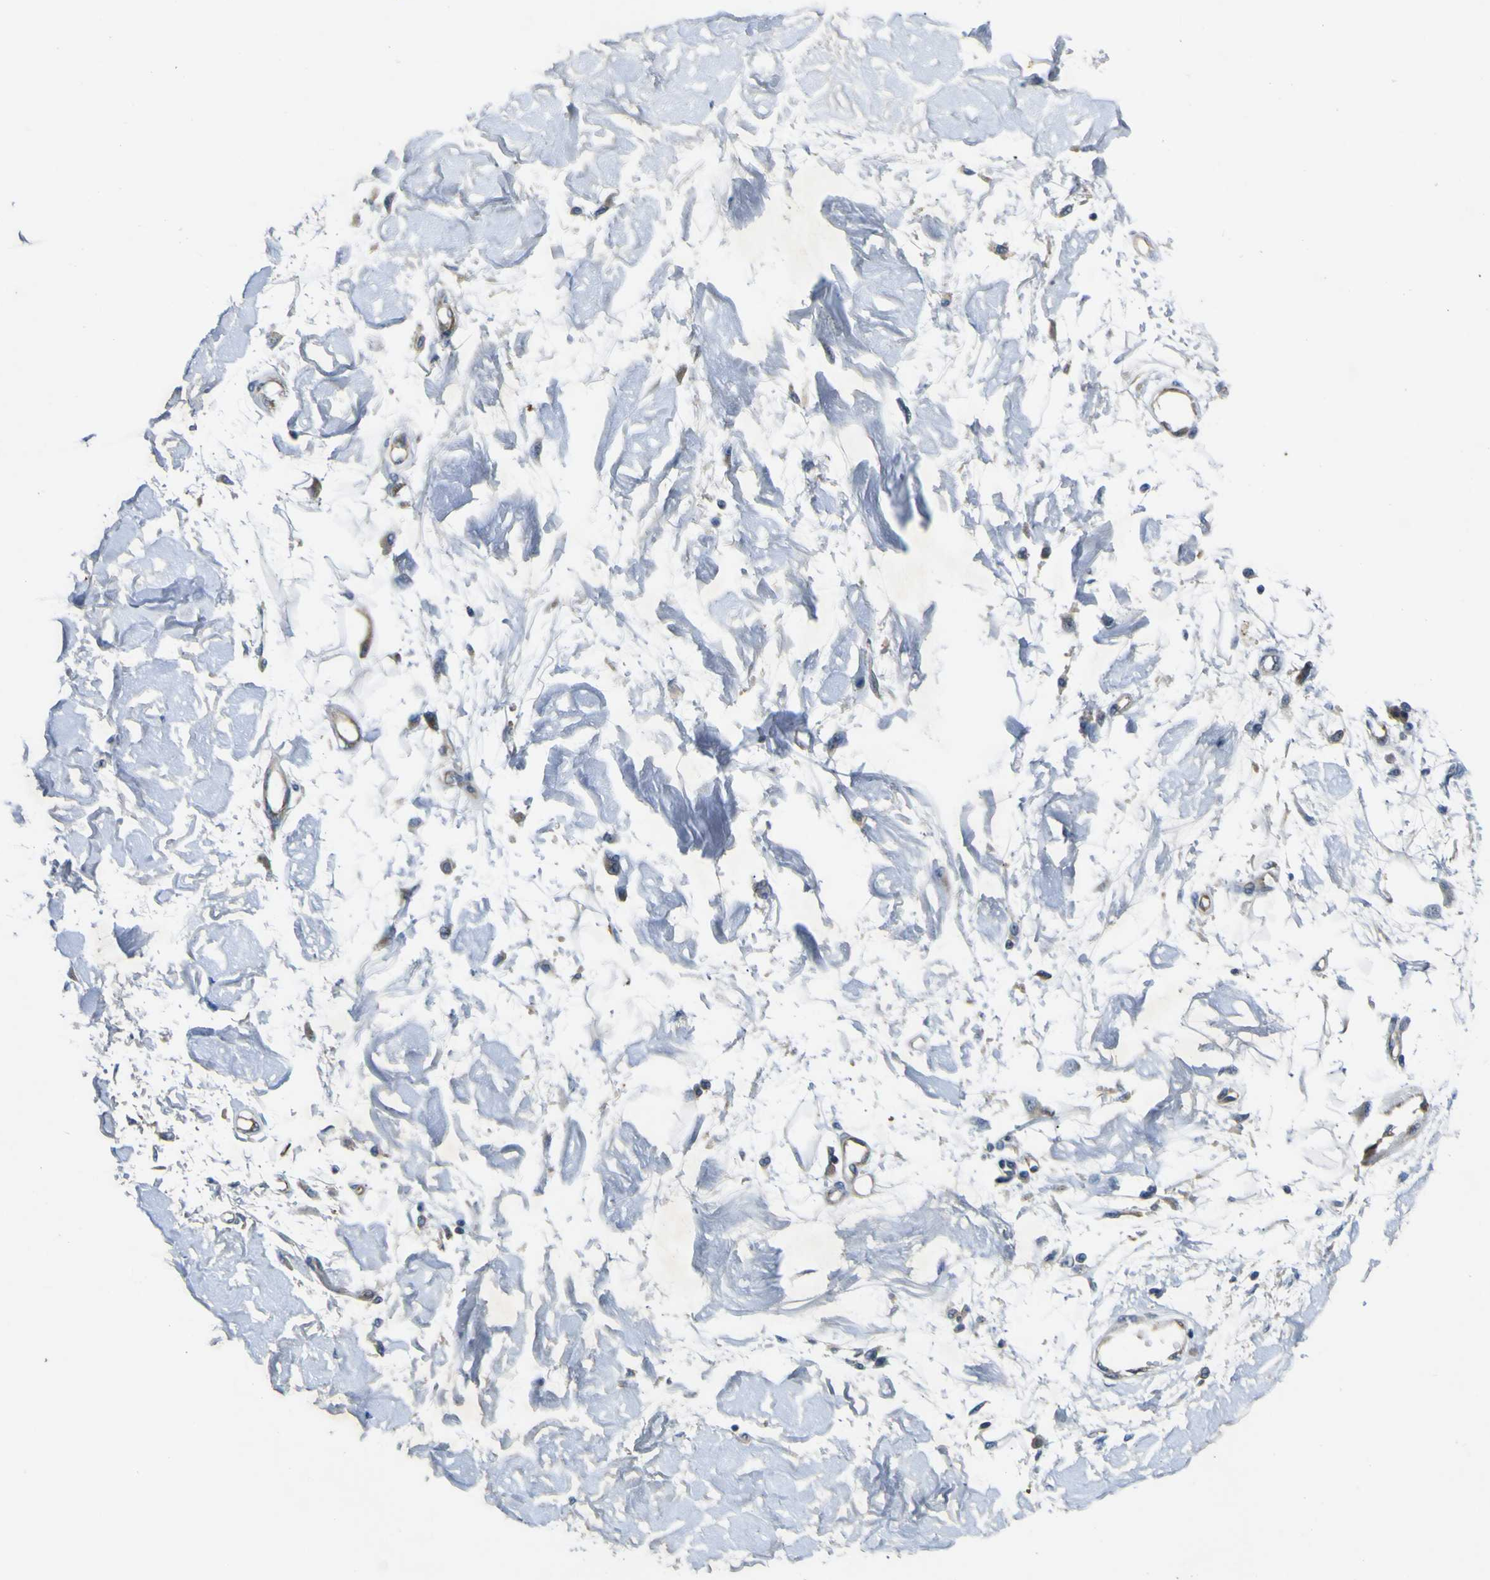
{"staining": {"intensity": "negative", "quantity": "none", "location": "none"}, "tissue": "adipose tissue", "cell_type": "Adipocytes", "image_type": "normal", "snomed": [{"axis": "morphology", "description": "Squamous cell carcinoma, NOS"}, {"axis": "topography", "description": "Skin"}], "caption": "Adipose tissue stained for a protein using immunohistochemistry (IHC) reveals no staining adipocytes.", "gene": "LDLR", "patient": {"sex": "male", "age": 83}}